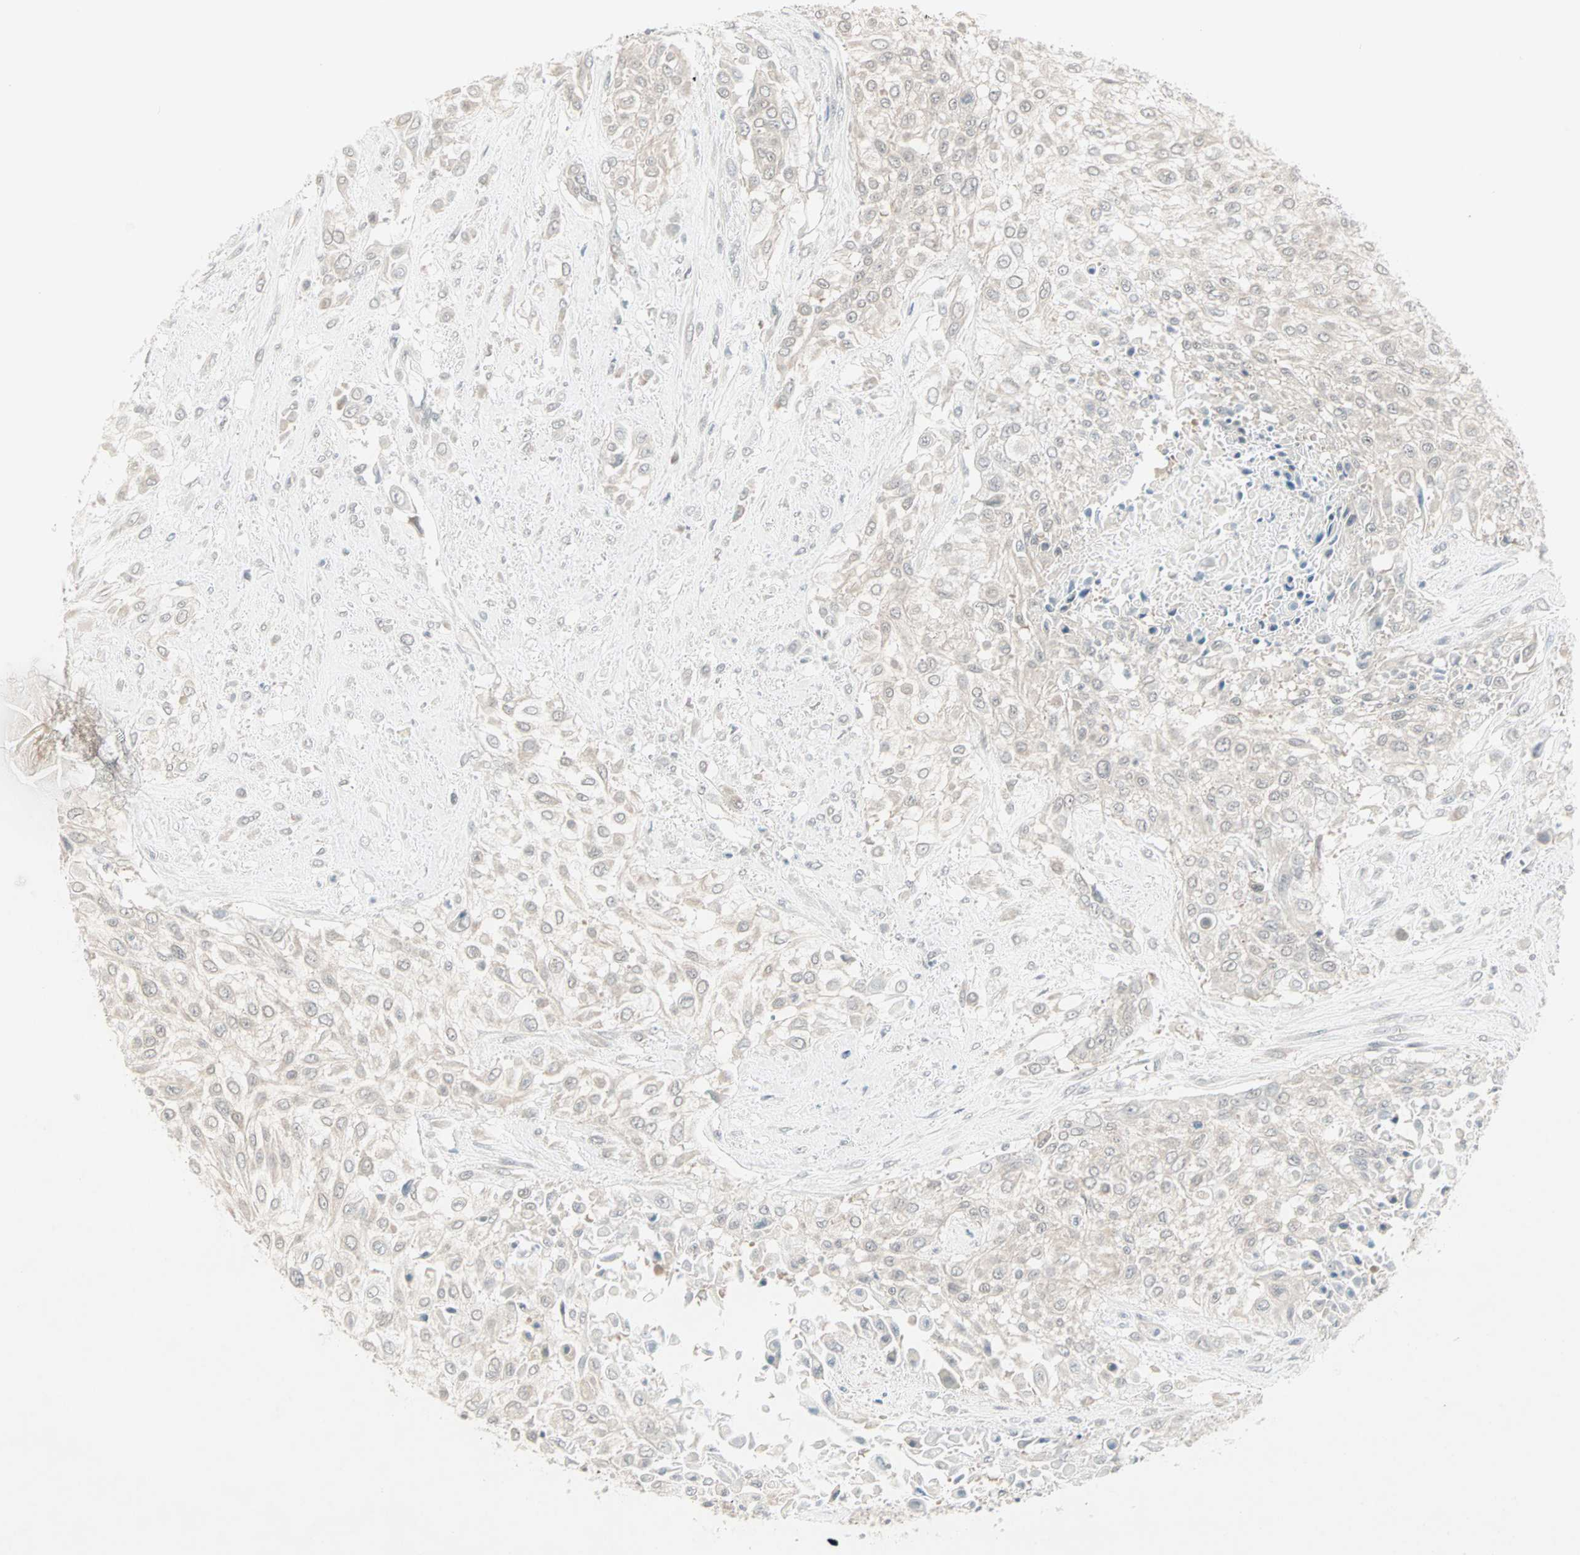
{"staining": {"intensity": "negative", "quantity": "none", "location": "none"}, "tissue": "urothelial cancer", "cell_type": "Tumor cells", "image_type": "cancer", "snomed": [{"axis": "morphology", "description": "Urothelial carcinoma, High grade"}, {"axis": "topography", "description": "Urinary bladder"}], "caption": "IHC of urothelial carcinoma (high-grade) displays no positivity in tumor cells. (IHC, brightfield microscopy, high magnification).", "gene": "PTPA", "patient": {"sex": "male", "age": 57}}